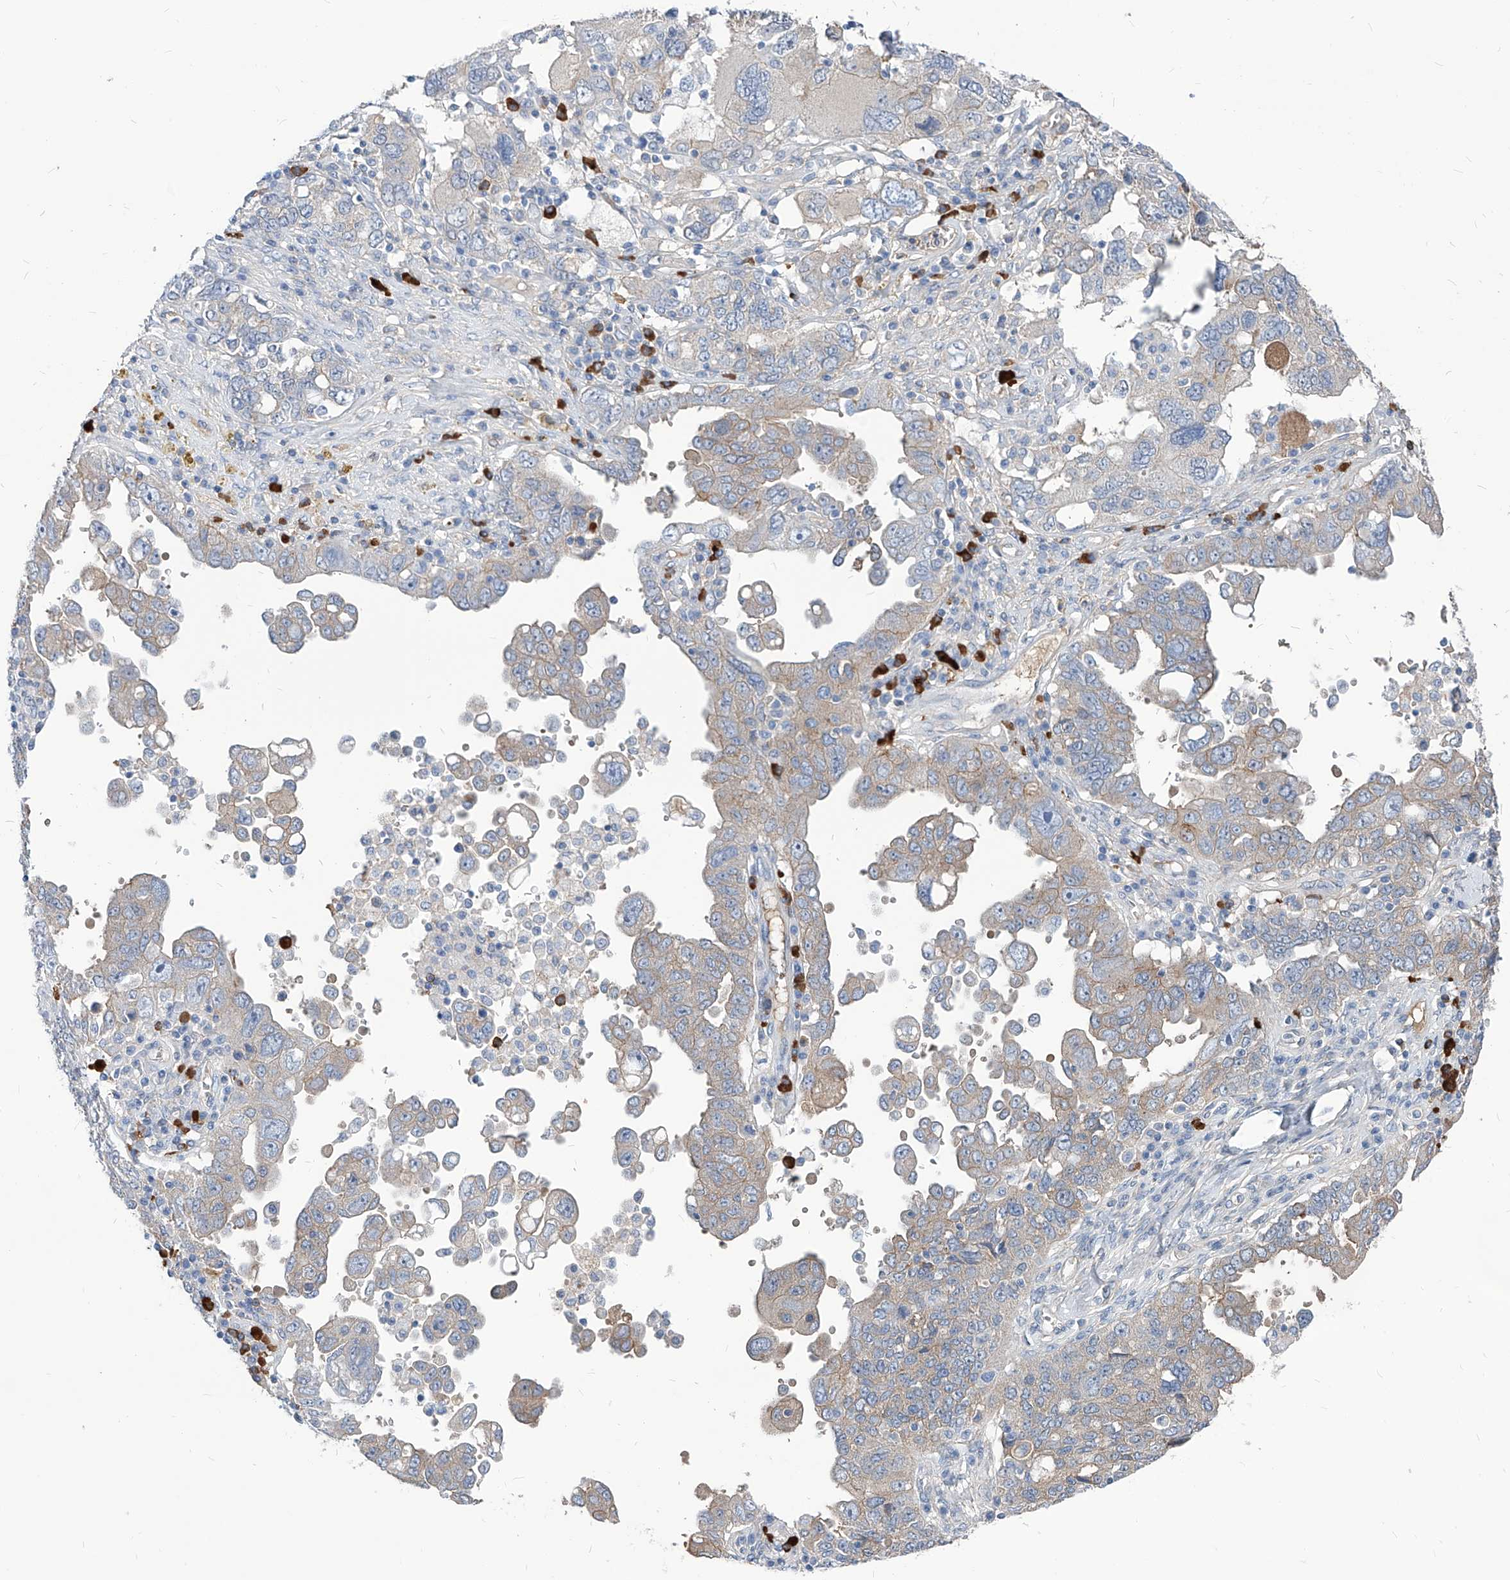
{"staining": {"intensity": "weak", "quantity": "25%-75%", "location": "cytoplasmic/membranous"}, "tissue": "ovarian cancer", "cell_type": "Tumor cells", "image_type": "cancer", "snomed": [{"axis": "morphology", "description": "Carcinoma, endometroid"}, {"axis": "topography", "description": "Ovary"}], "caption": "The photomicrograph reveals staining of ovarian endometroid carcinoma, revealing weak cytoplasmic/membranous protein expression (brown color) within tumor cells. Nuclei are stained in blue.", "gene": "AKAP10", "patient": {"sex": "female", "age": 62}}